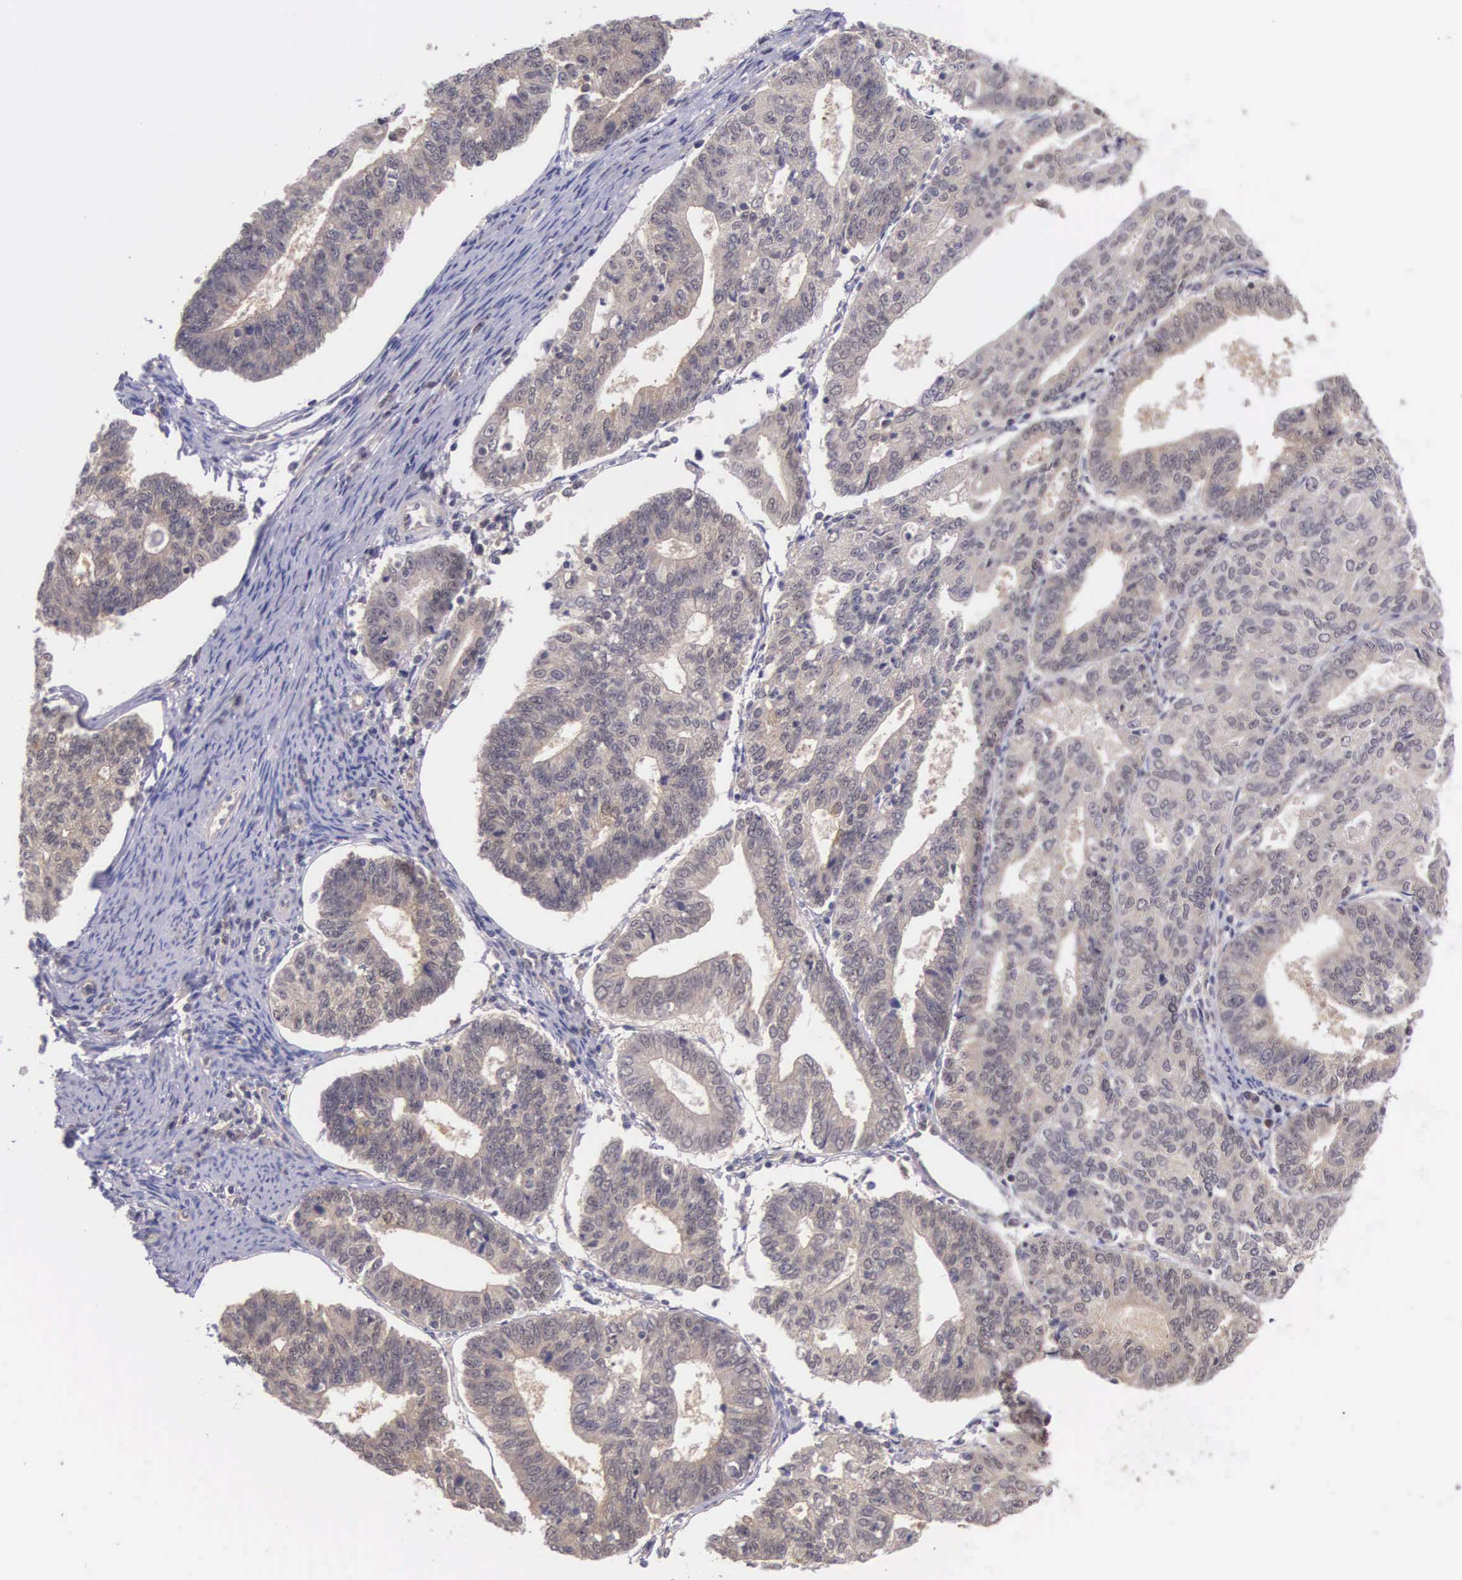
{"staining": {"intensity": "moderate", "quantity": "25%-75%", "location": "cytoplasmic/membranous"}, "tissue": "endometrial cancer", "cell_type": "Tumor cells", "image_type": "cancer", "snomed": [{"axis": "morphology", "description": "Adenocarcinoma, NOS"}, {"axis": "topography", "description": "Endometrium"}], "caption": "Endometrial cancer (adenocarcinoma) stained with DAB (3,3'-diaminobenzidine) IHC reveals medium levels of moderate cytoplasmic/membranous staining in approximately 25%-75% of tumor cells.", "gene": "IGBP1", "patient": {"sex": "female", "age": 56}}